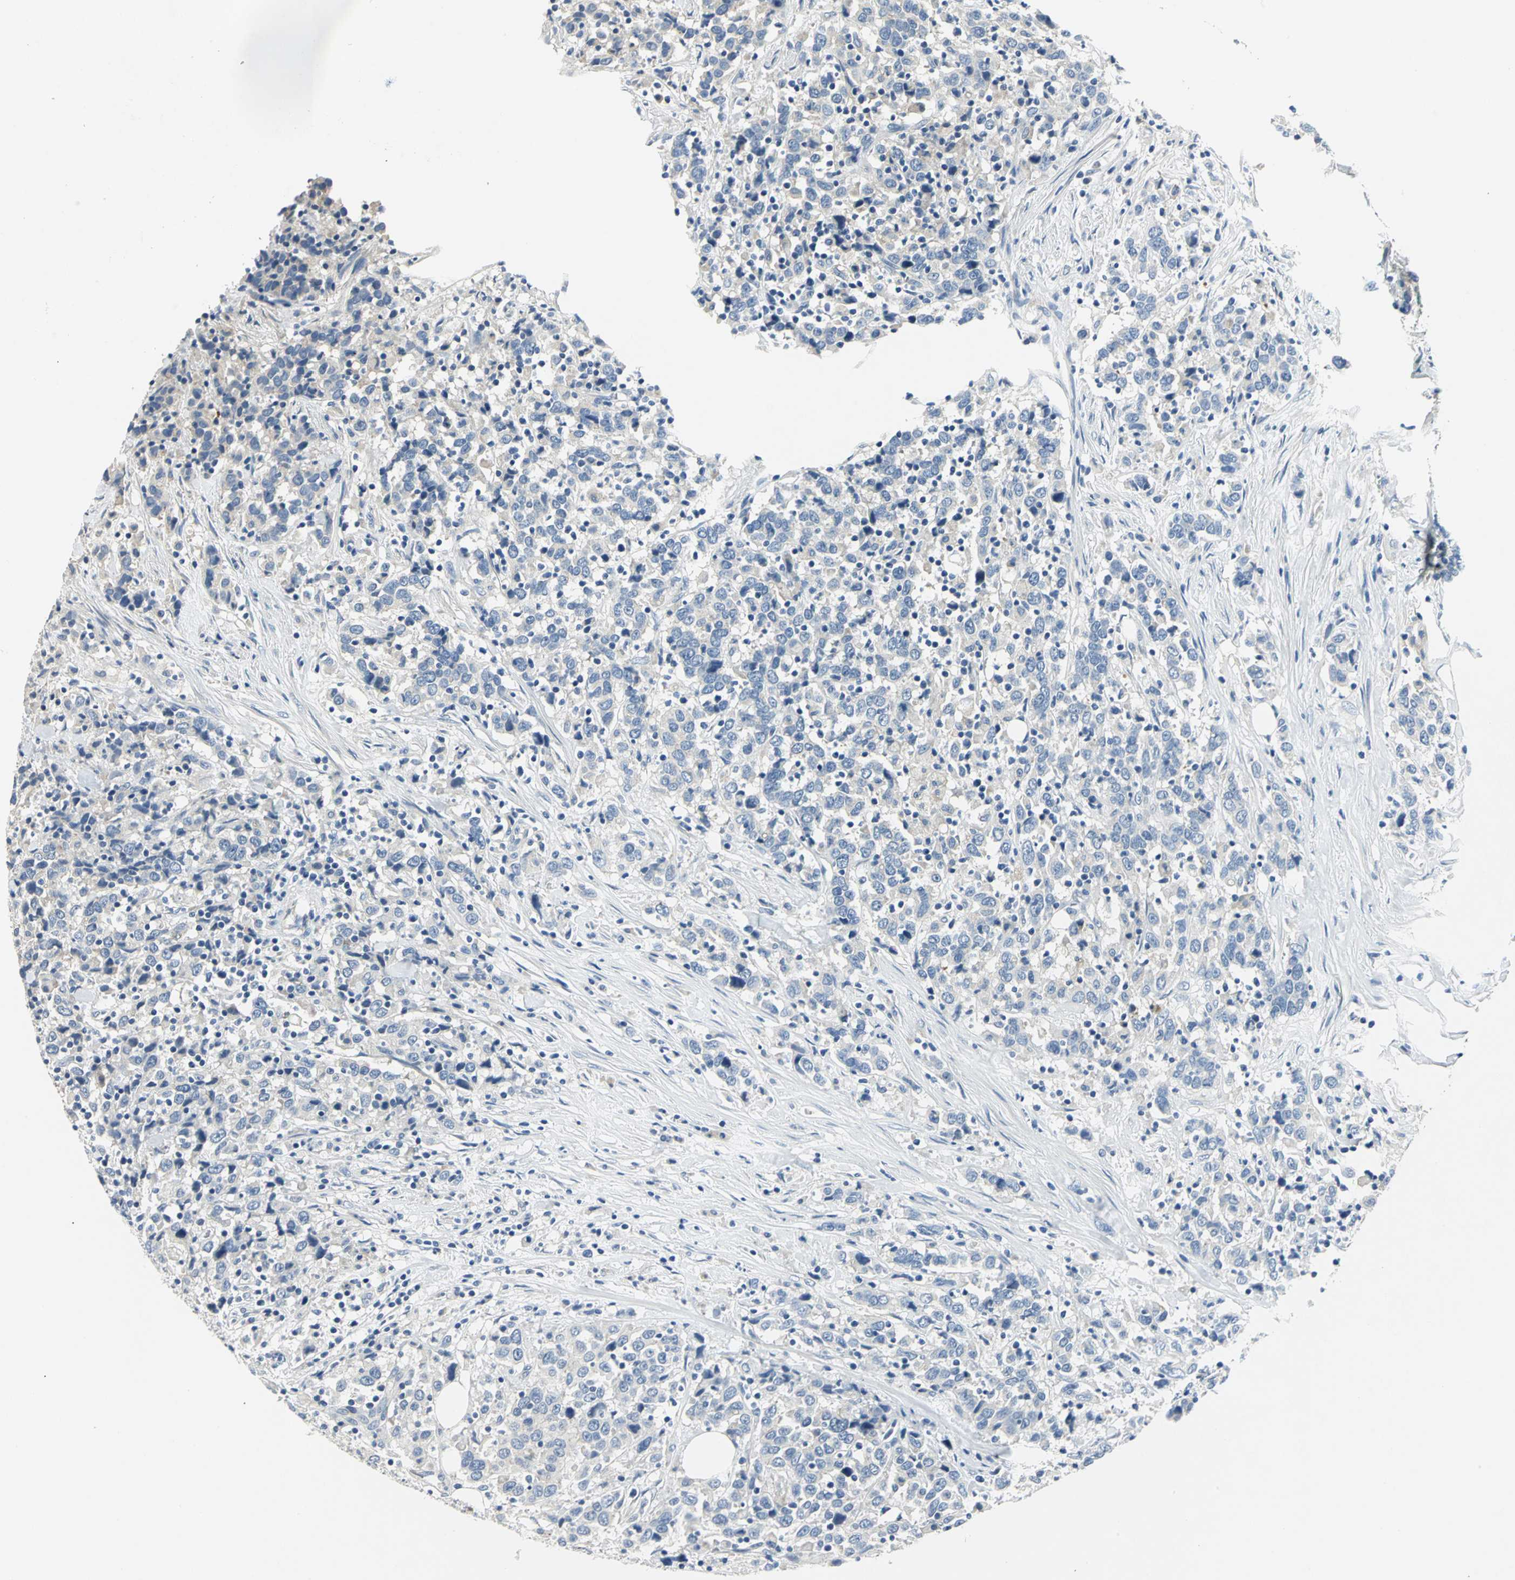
{"staining": {"intensity": "negative", "quantity": "none", "location": "none"}, "tissue": "urothelial cancer", "cell_type": "Tumor cells", "image_type": "cancer", "snomed": [{"axis": "morphology", "description": "Urothelial carcinoma, High grade"}, {"axis": "topography", "description": "Urinary bladder"}], "caption": "There is no significant expression in tumor cells of urothelial cancer.", "gene": "RIPOR1", "patient": {"sex": "male", "age": 61}}